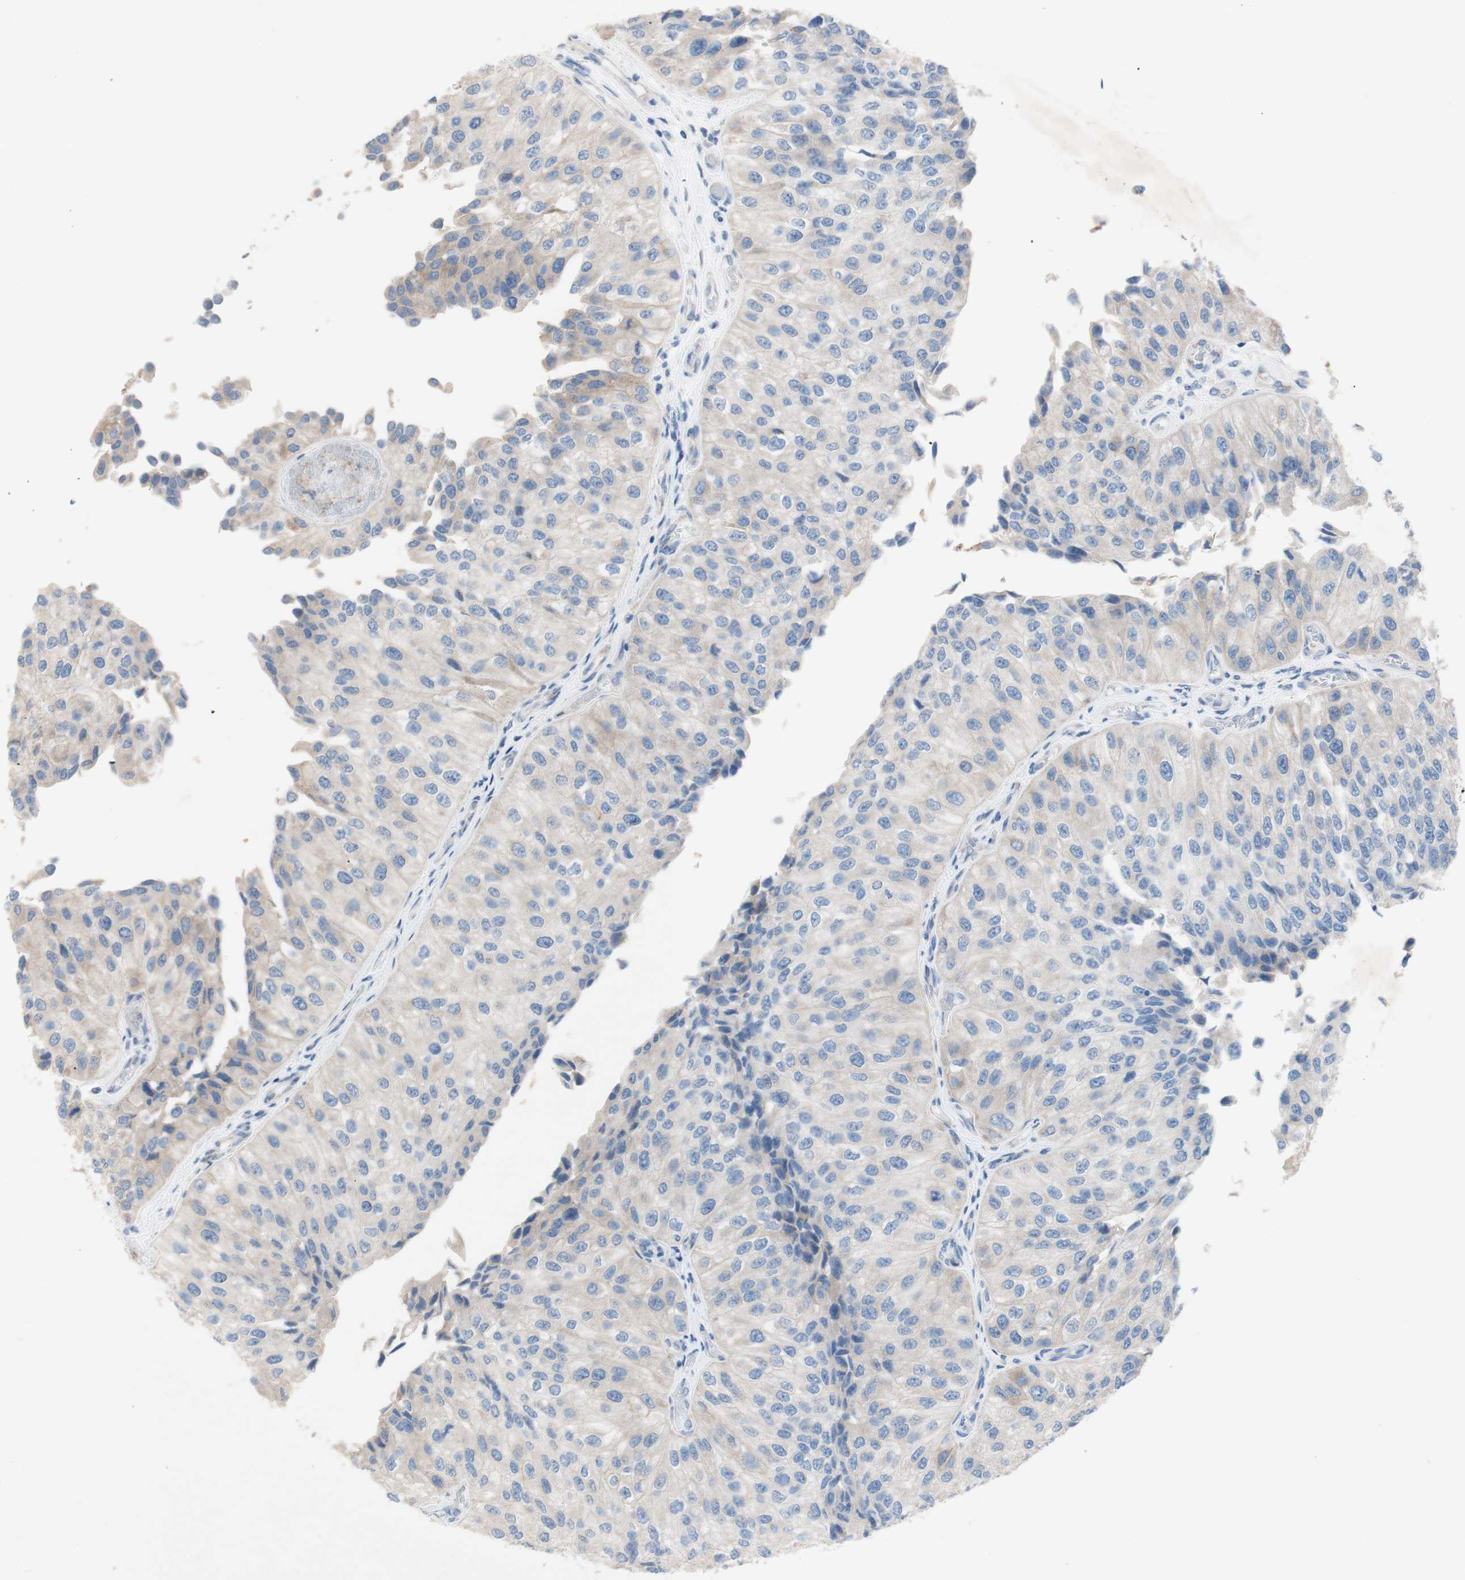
{"staining": {"intensity": "negative", "quantity": "none", "location": "none"}, "tissue": "urothelial cancer", "cell_type": "Tumor cells", "image_type": "cancer", "snomed": [{"axis": "morphology", "description": "Urothelial carcinoma, High grade"}, {"axis": "topography", "description": "Kidney"}, {"axis": "topography", "description": "Urinary bladder"}], "caption": "Immunohistochemical staining of high-grade urothelial carcinoma reveals no significant expression in tumor cells. (Stains: DAB (3,3'-diaminobenzidine) IHC with hematoxylin counter stain, Microscopy: brightfield microscopy at high magnification).", "gene": "TMIGD2", "patient": {"sex": "male", "age": 77}}